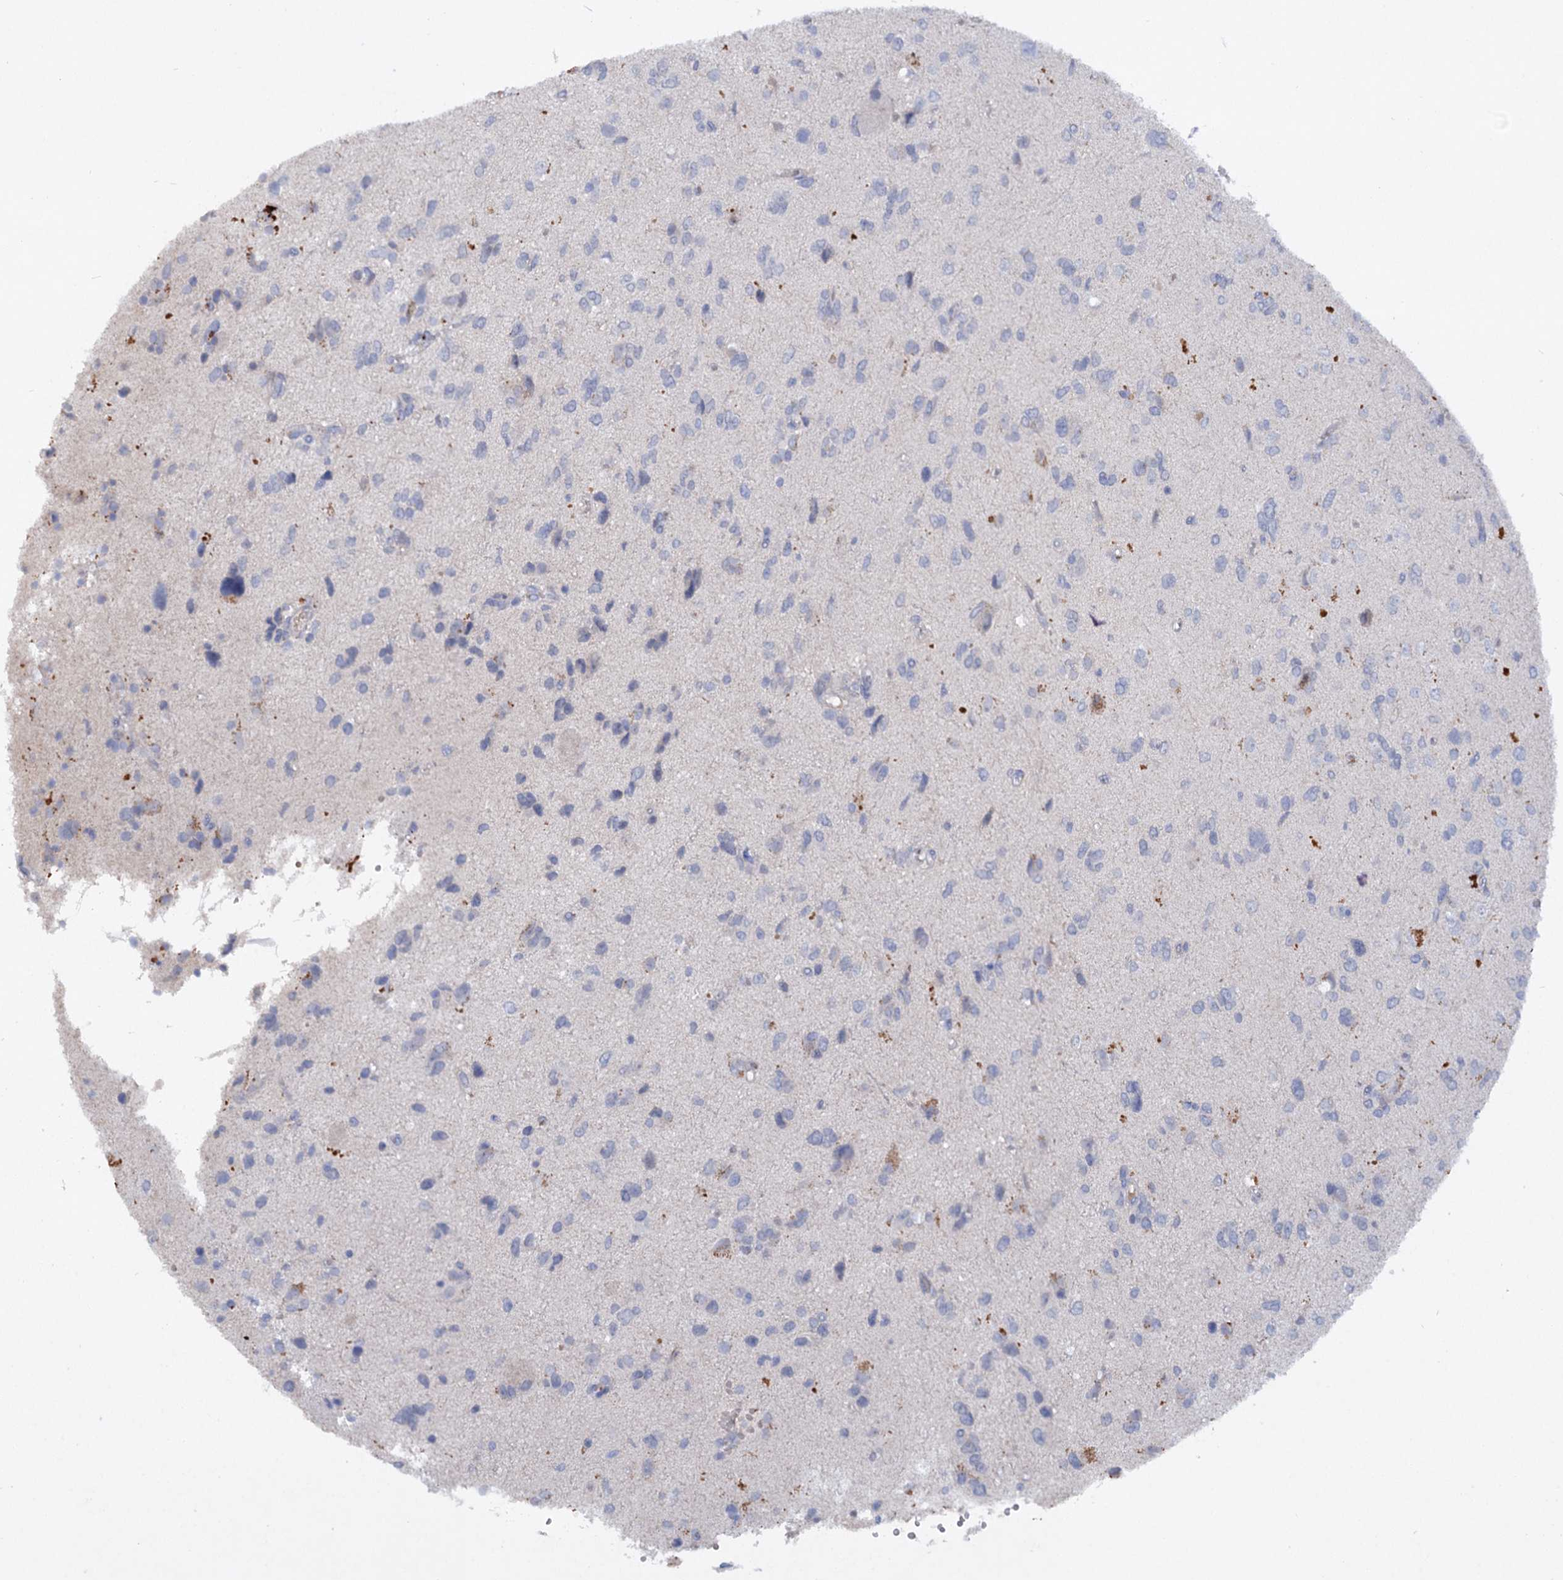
{"staining": {"intensity": "negative", "quantity": "none", "location": "none"}, "tissue": "glioma", "cell_type": "Tumor cells", "image_type": "cancer", "snomed": [{"axis": "morphology", "description": "Glioma, malignant, High grade"}, {"axis": "topography", "description": "Brain"}], "caption": "Image shows no significant protein positivity in tumor cells of glioma.", "gene": "ATP4A", "patient": {"sex": "female", "age": 59}}